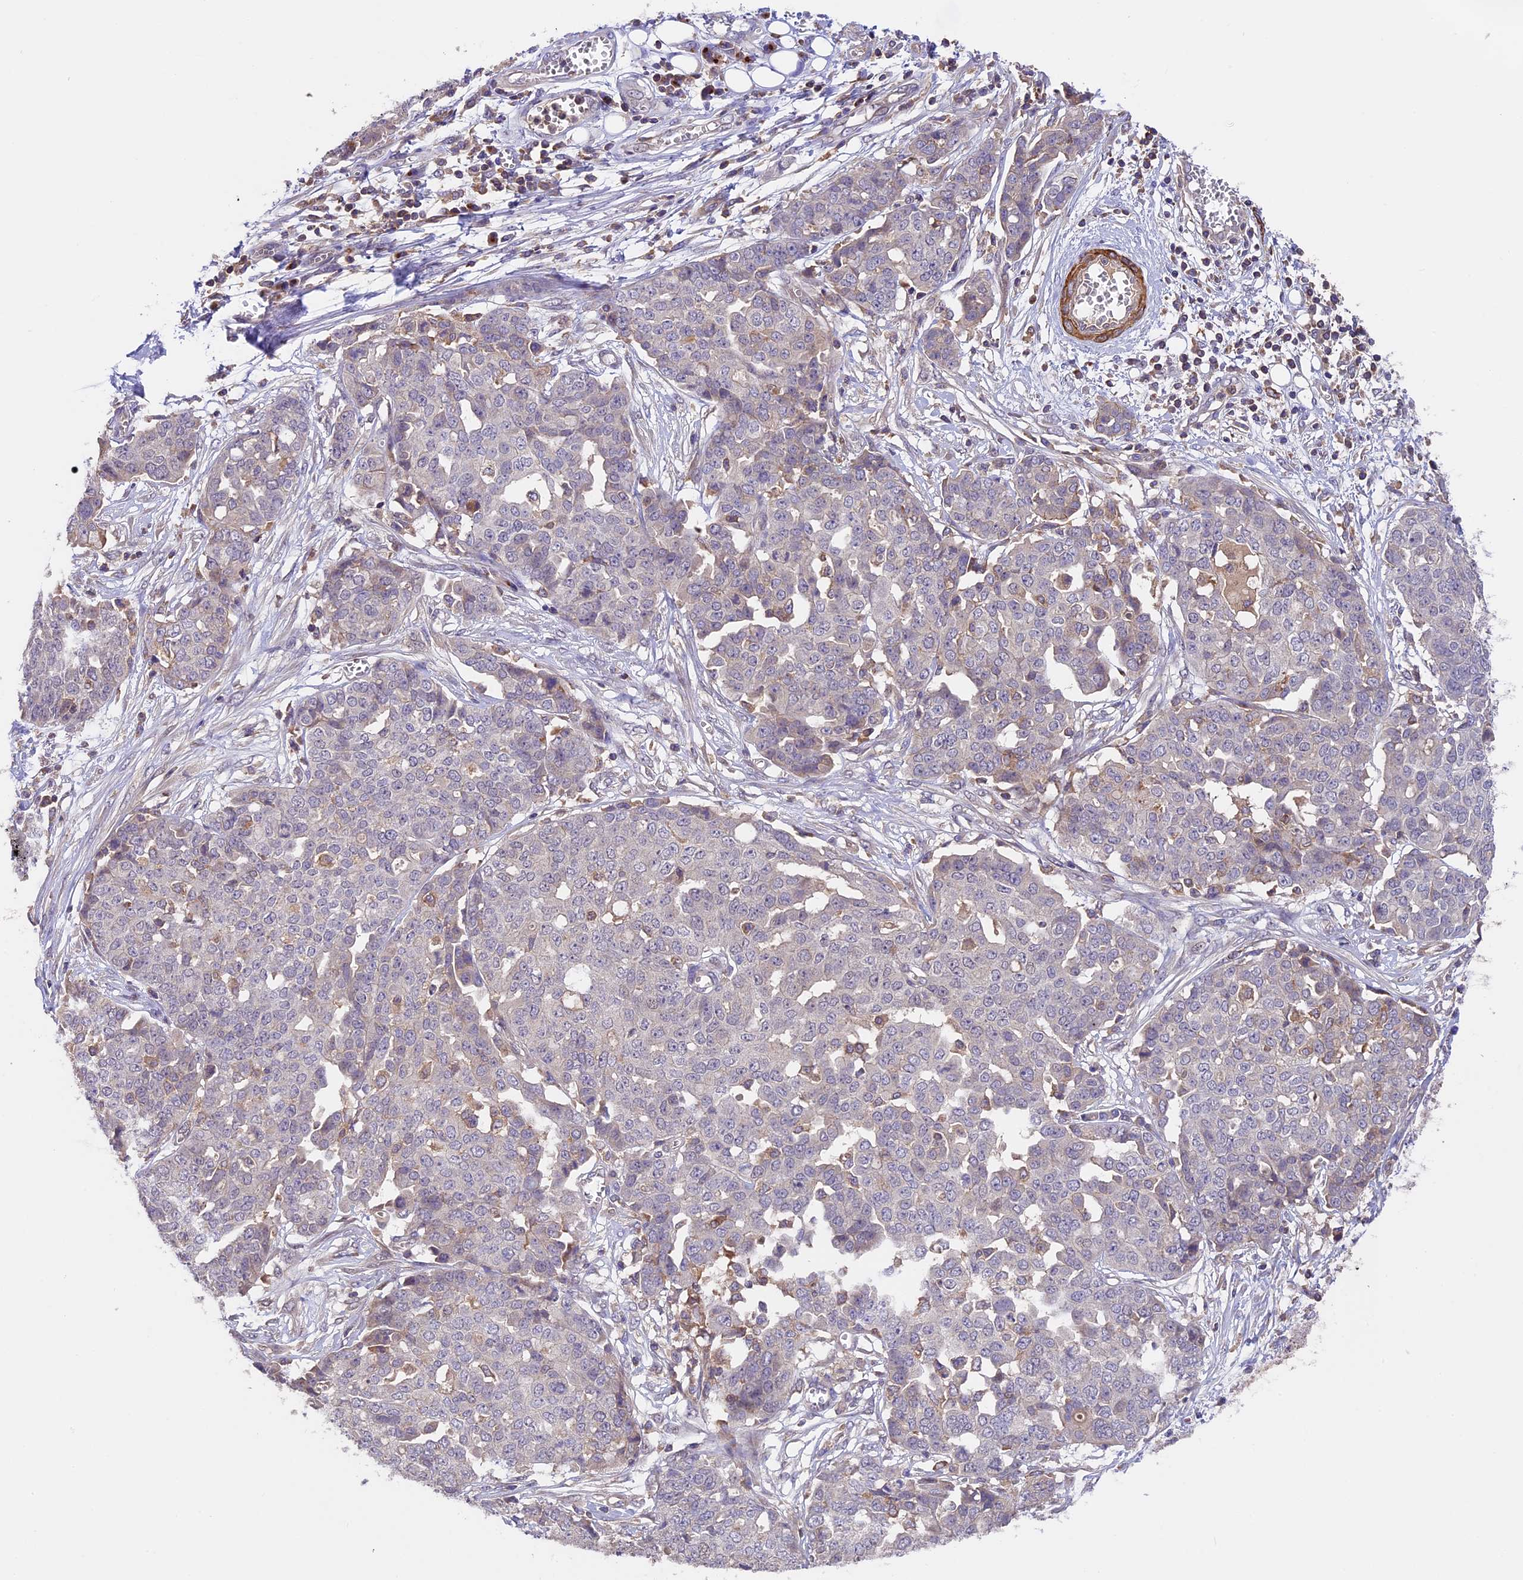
{"staining": {"intensity": "negative", "quantity": "none", "location": "none"}, "tissue": "ovarian cancer", "cell_type": "Tumor cells", "image_type": "cancer", "snomed": [{"axis": "morphology", "description": "Cystadenocarcinoma, serous, NOS"}, {"axis": "topography", "description": "Soft tissue"}, {"axis": "topography", "description": "Ovary"}], "caption": "Immunohistochemical staining of serous cystadenocarcinoma (ovarian) displays no significant staining in tumor cells.", "gene": "TBC1D1", "patient": {"sex": "female", "age": 57}}